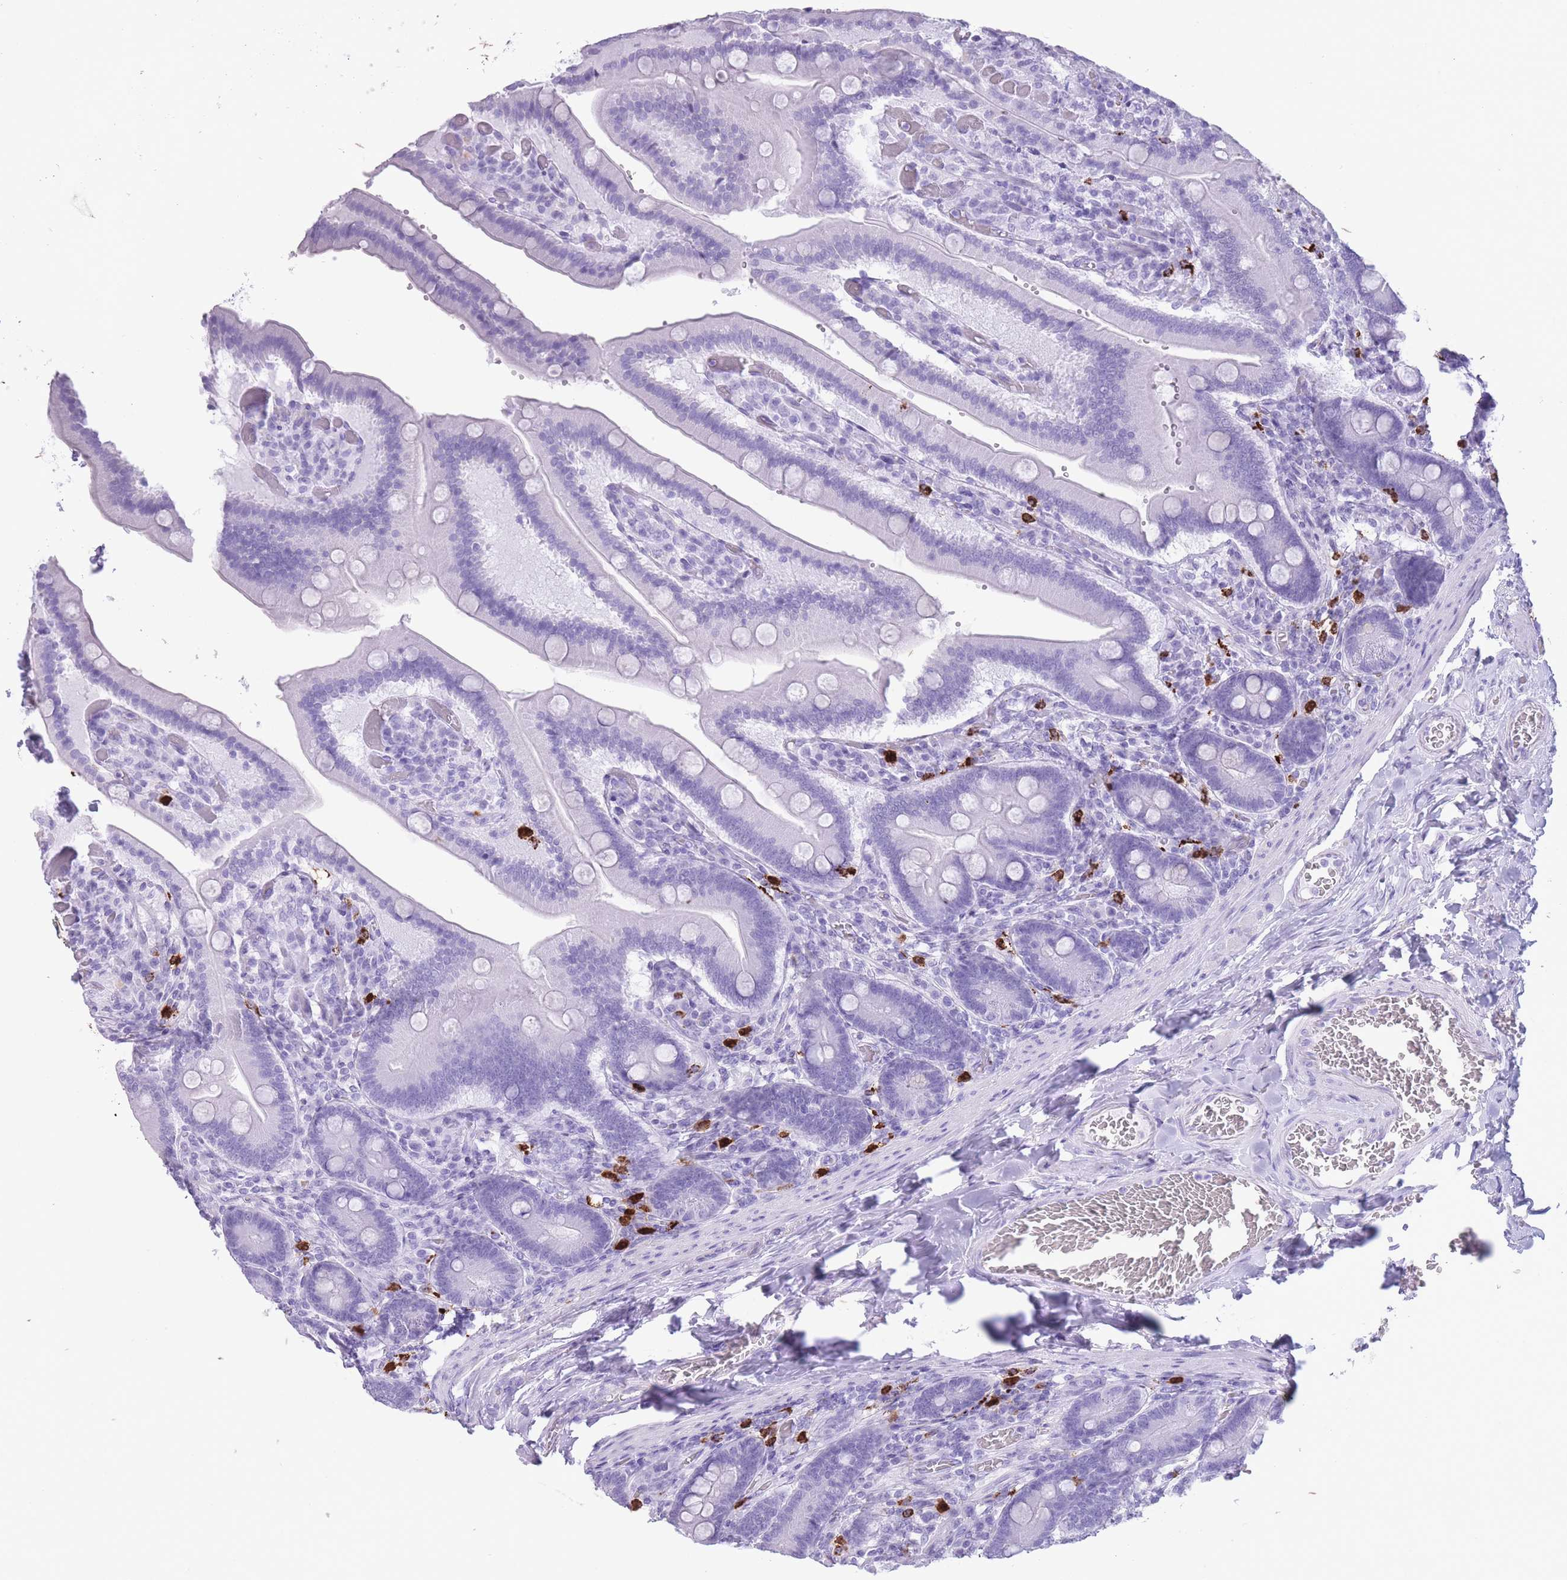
{"staining": {"intensity": "negative", "quantity": "none", "location": "none"}, "tissue": "duodenum", "cell_type": "Glandular cells", "image_type": "normal", "snomed": [{"axis": "morphology", "description": "Normal tissue, NOS"}, {"axis": "topography", "description": "Duodenum"}], "caption": "Protein analysis of benign duodenum shows no significant positivity in glandular cells.", "gene": "OR4F16", "patient": {"sex": "female", "age": 62}}